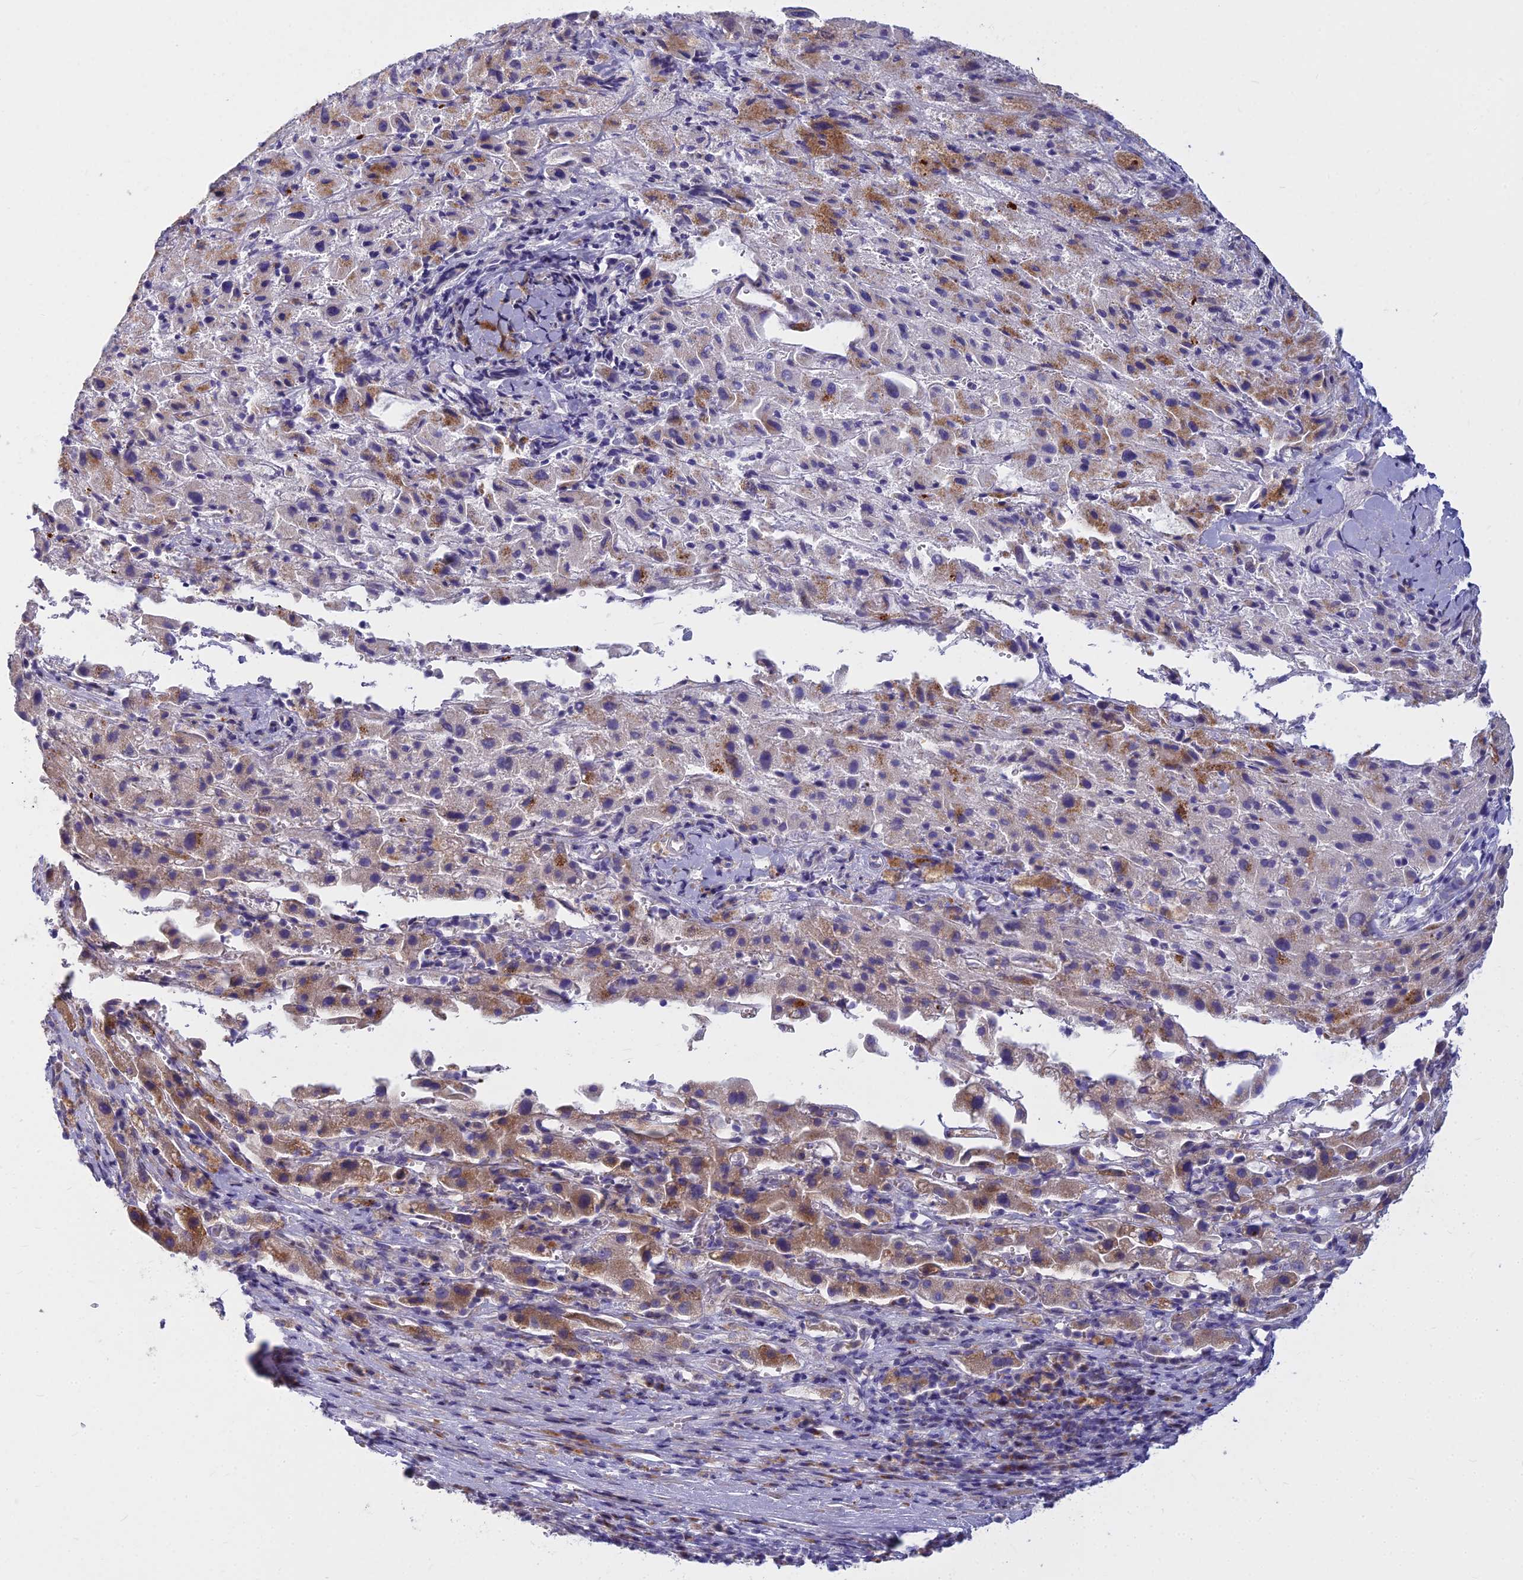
{"staining": {"intensity": "moderate", "quantity": "25%-75%", "location": "cytoplasmic/membranous"}, "tissue": "liver cancer", "cell_type": "Tumor cells", "image_type": "cancer", "snomed": [{"axis": "morphology", "description": "Carcinoma, Hepatocellular, NOS"}, {"axis": "topography", "description": "Liver"}], "caption": "The immunohistochemical stain labels moderate cytoplasmic/membranous expression in tumor cells of liver cancer tissue. (Stains: DAB (3,3'-diaminobenzidine) in brown, nuclei in blue, Microscopy: brightfield microscopy at high magnification).", "gene": "WDPCP", "patient": {"sex": "female", "age": 58}}